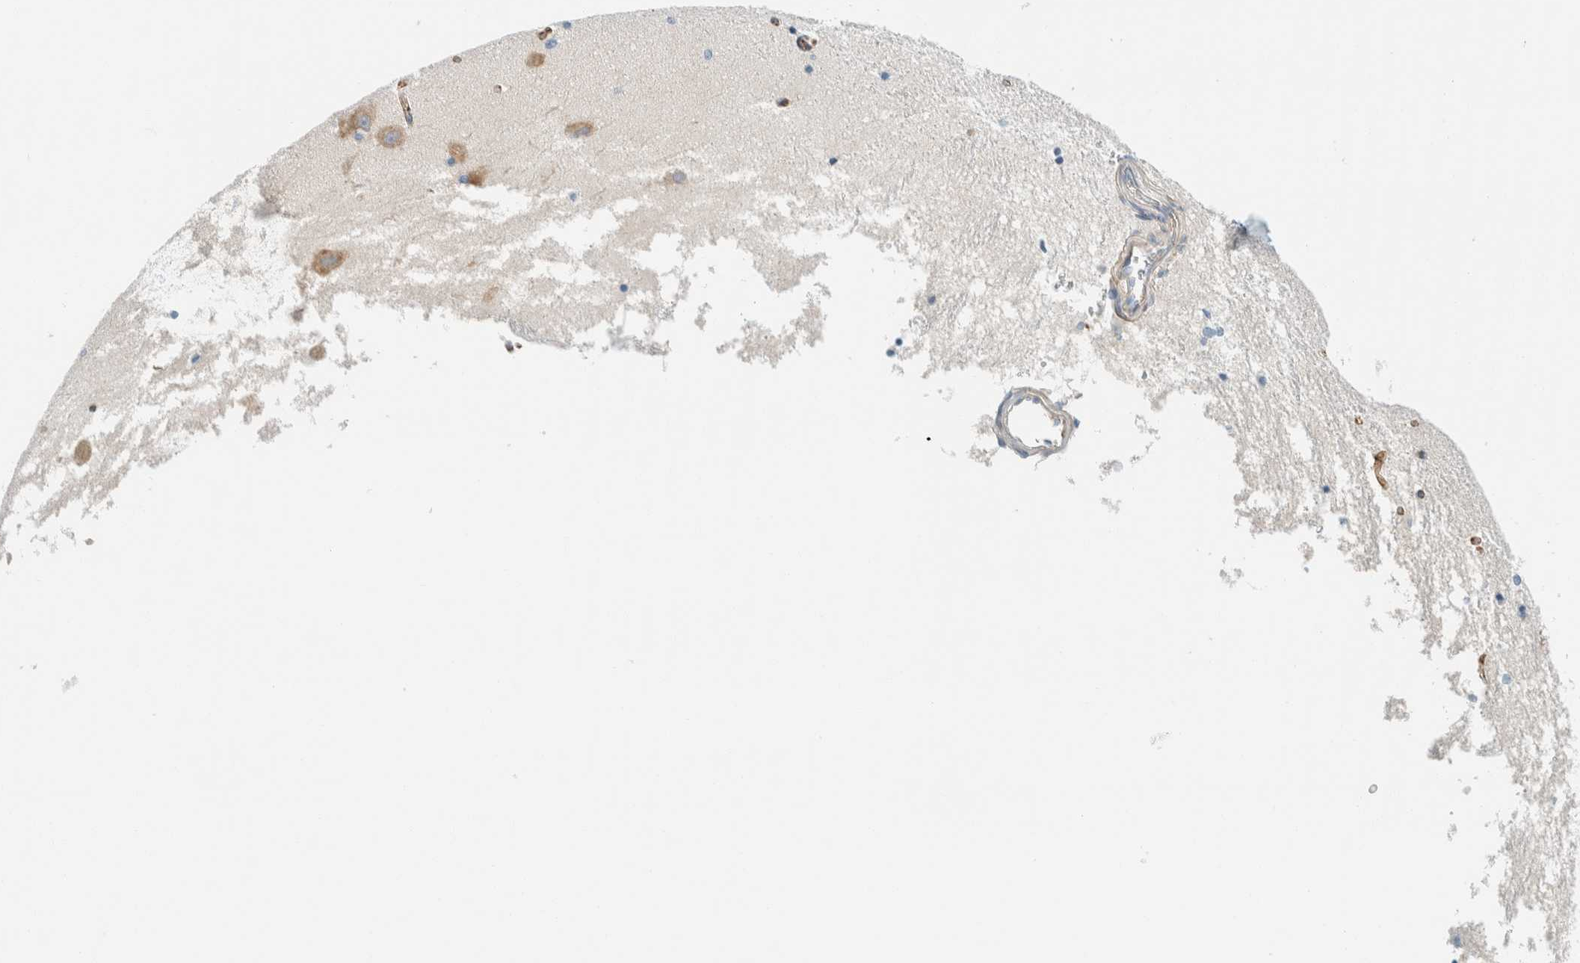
{"staining": {"intensity": "negative", "quantity": "none", "location": "none"}, "tissue": "hippocampus", "cell_type": "Glial cells", "image_type": "normal", "snomed": [{"axis": "morphology", "description": "Normal tissue, NOS"}, {"axis": "topography", "description": "Hippocampus"}], "caption": "Photomicrograph shows no protein expression in glial cells of normal hippocampus. (DAB IHC with hematoxylin counter stain).", "gene": "SLFN12", "patient": {"sex": "male", "age": 45}}